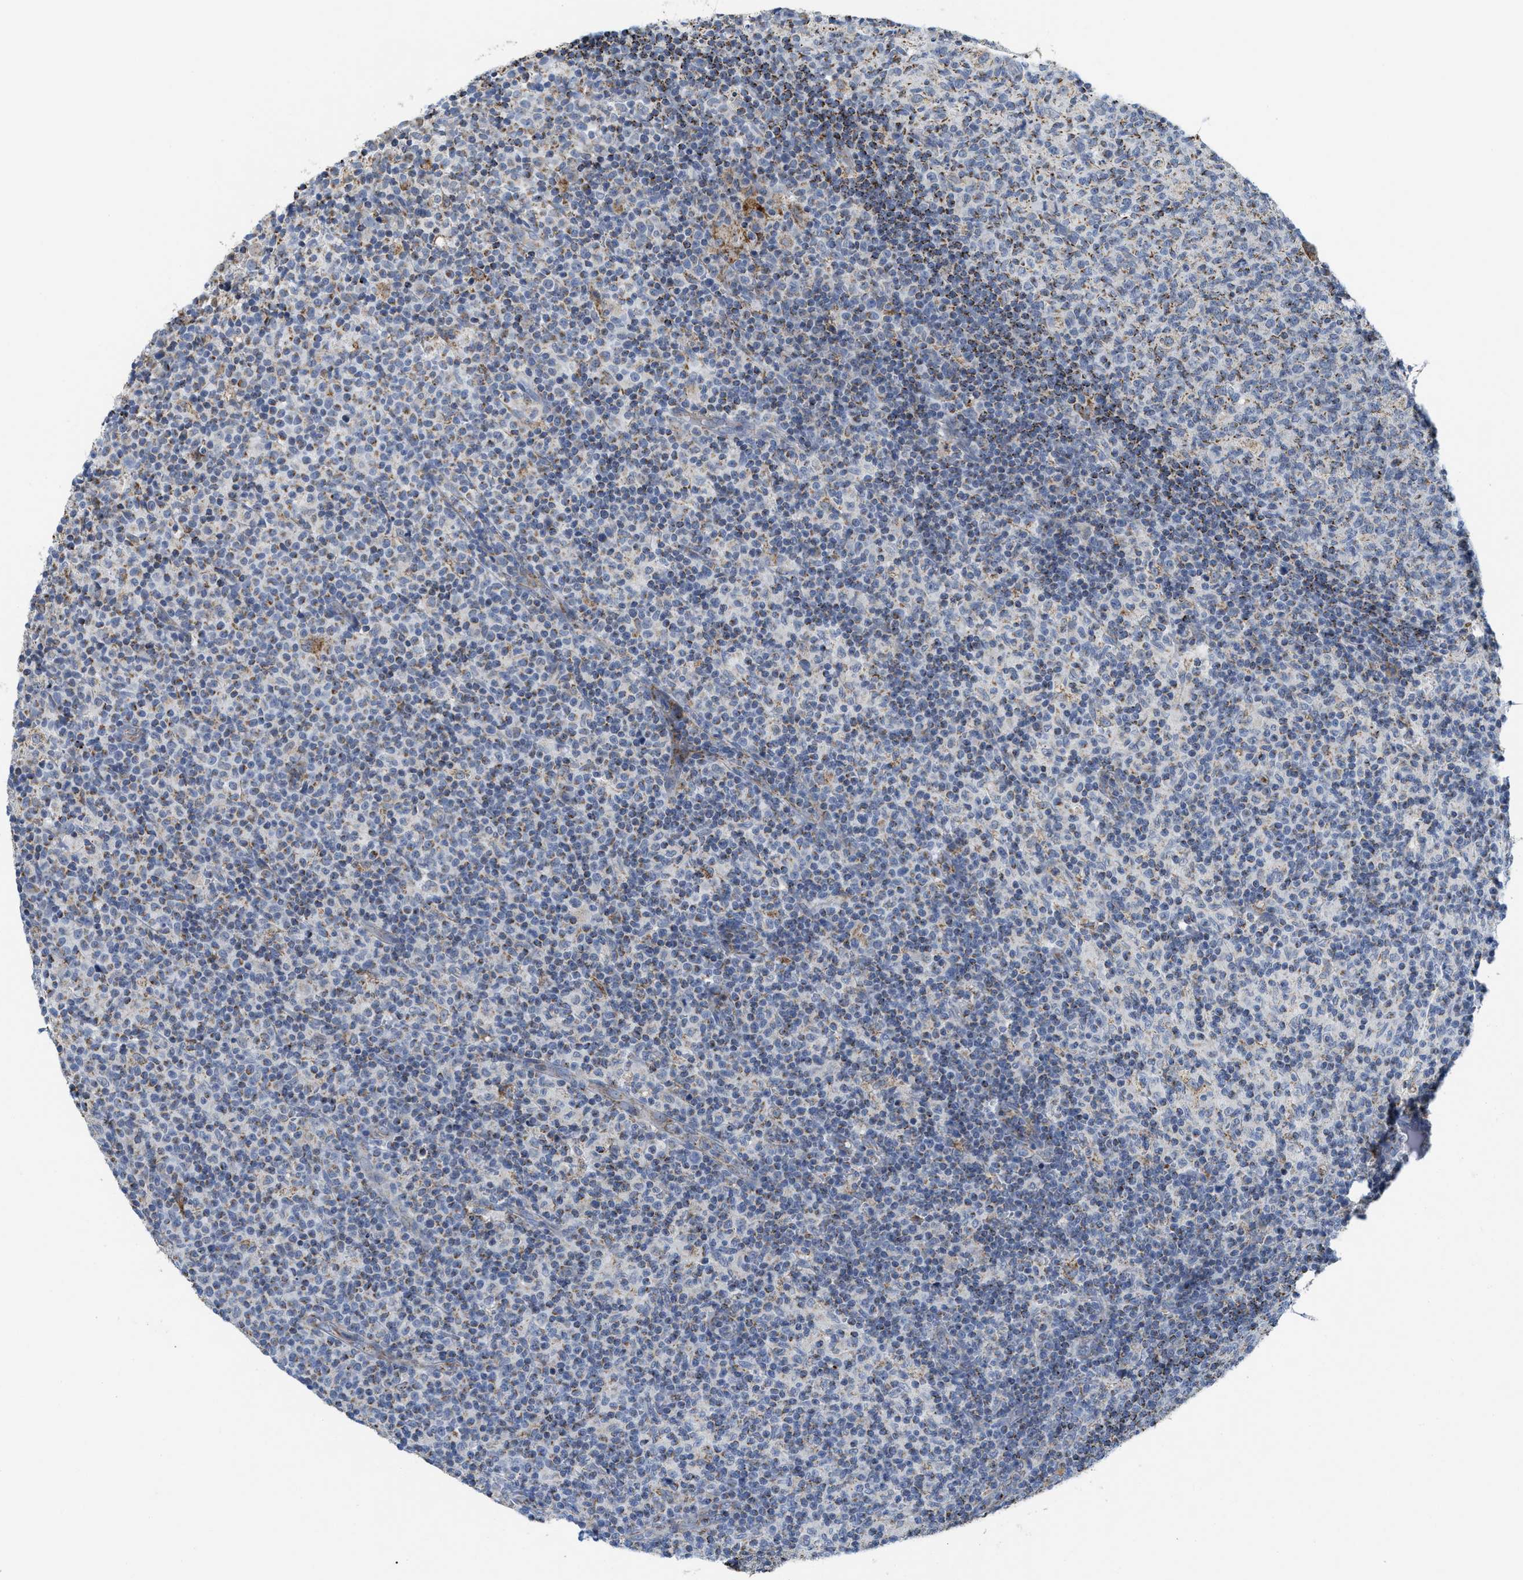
{"staining": {"intensity": "weak", "quantity": "25%-75%", "location": "cytoplasmic/membranous"}, "tissue": "lymph node", "cell_type": "Germinal center cells", "image_type": "normal", "snomed": [{"axis": "morphology", "description": "Normal tissue, NOS"}, {"axis": "morphology", "description": "Inflammation, NOS"}, {"axis": "topography", "description": "Lymph node"}], "caption": "IHC image of benign lymph node: lymph node stained using IHC shows low levels of weak protein expression localized specifically in the cytoplasmic/membranous of germinal center cells, appearing as a cytoplasmic/membranous brown color.", "gene": "GATD3", "patient": {"sex": "male", "age": 55}}